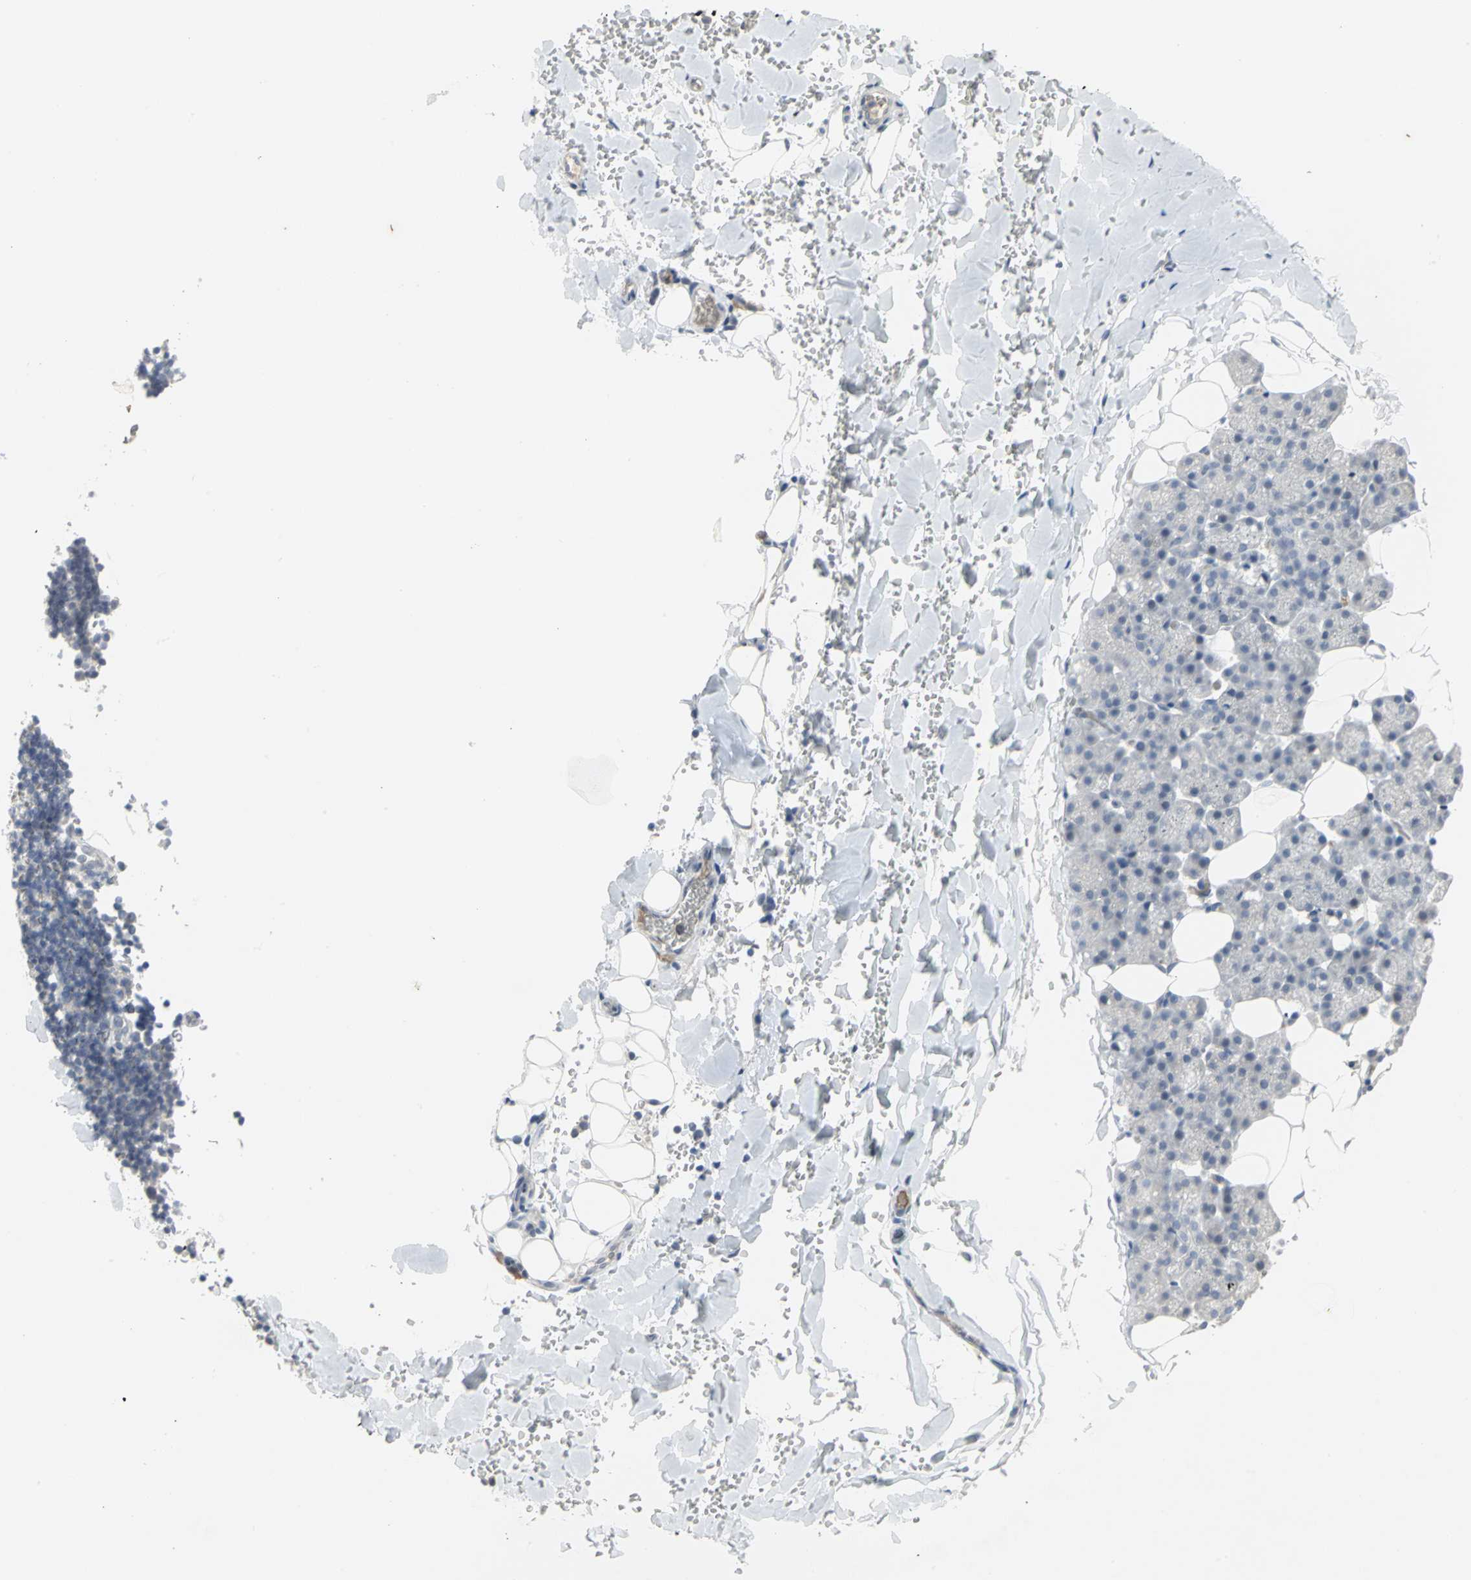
{"staining": {"intensity": "negative", "quantity": "none", "location": "none"}, "tissue": "salivary gland", "cell_type": "Glandular cells", "image_type": "normal", "snomed": [{"axis": "morphology", "description": "Normal tissue, NOS"}, {"axis": "topography", "description": "Lymph node"}, {"axis": "topography", "description": "Salivary gland"}], "caption": "Glandular cells show no significant positivity in unremarkable salivary gland. The staining was performed using DAB to visualize the protein expression in brown, while the nuclei were stained in blue with hematoxylin (Magnification: 20x).", "gene": "ZIC1", "patient": {"sex": "male", "age": 8}}